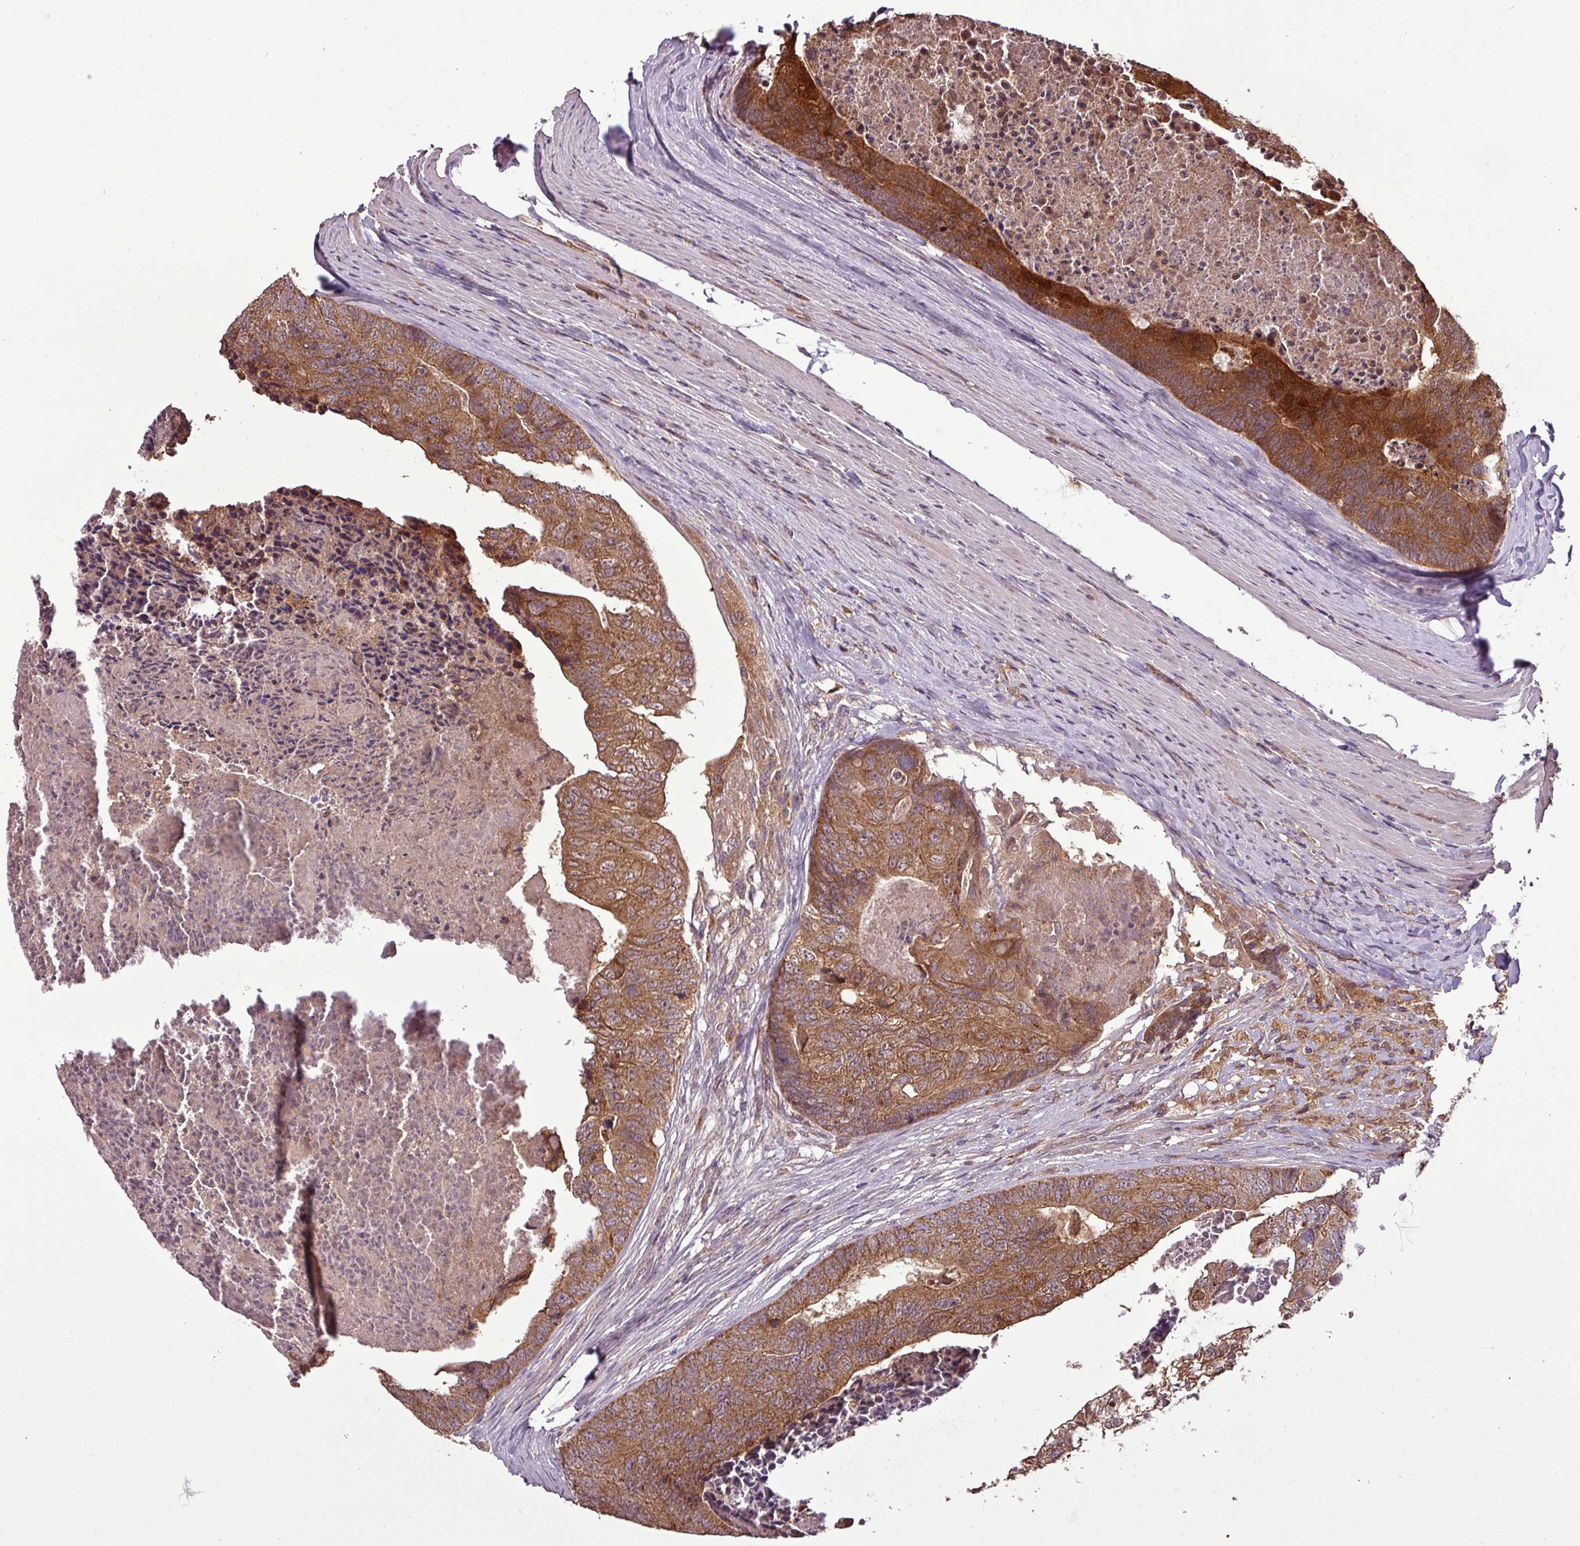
{"staining": {"intensity": "strong", "quantity": ">75%", "location": "cytoplasmic/membranous"}, "tissue": "colorectal cancer", "cell_type": "Tumor cells", "image_type": "cancer", "snomed": [{"axis": "morphology", "description": "Adenocarcinoma, NOS"}, {"axis": "topography", "description": "Colon"}], "caption": "Human colorectal cancer (adenocarcinoma) stained with a brown dye reveals strong cytoplasmic/membranous positive staining in about >75% of tumor cells.", "gene": "NT5C3A", "patient": {"sex": "female", "age": 67}}